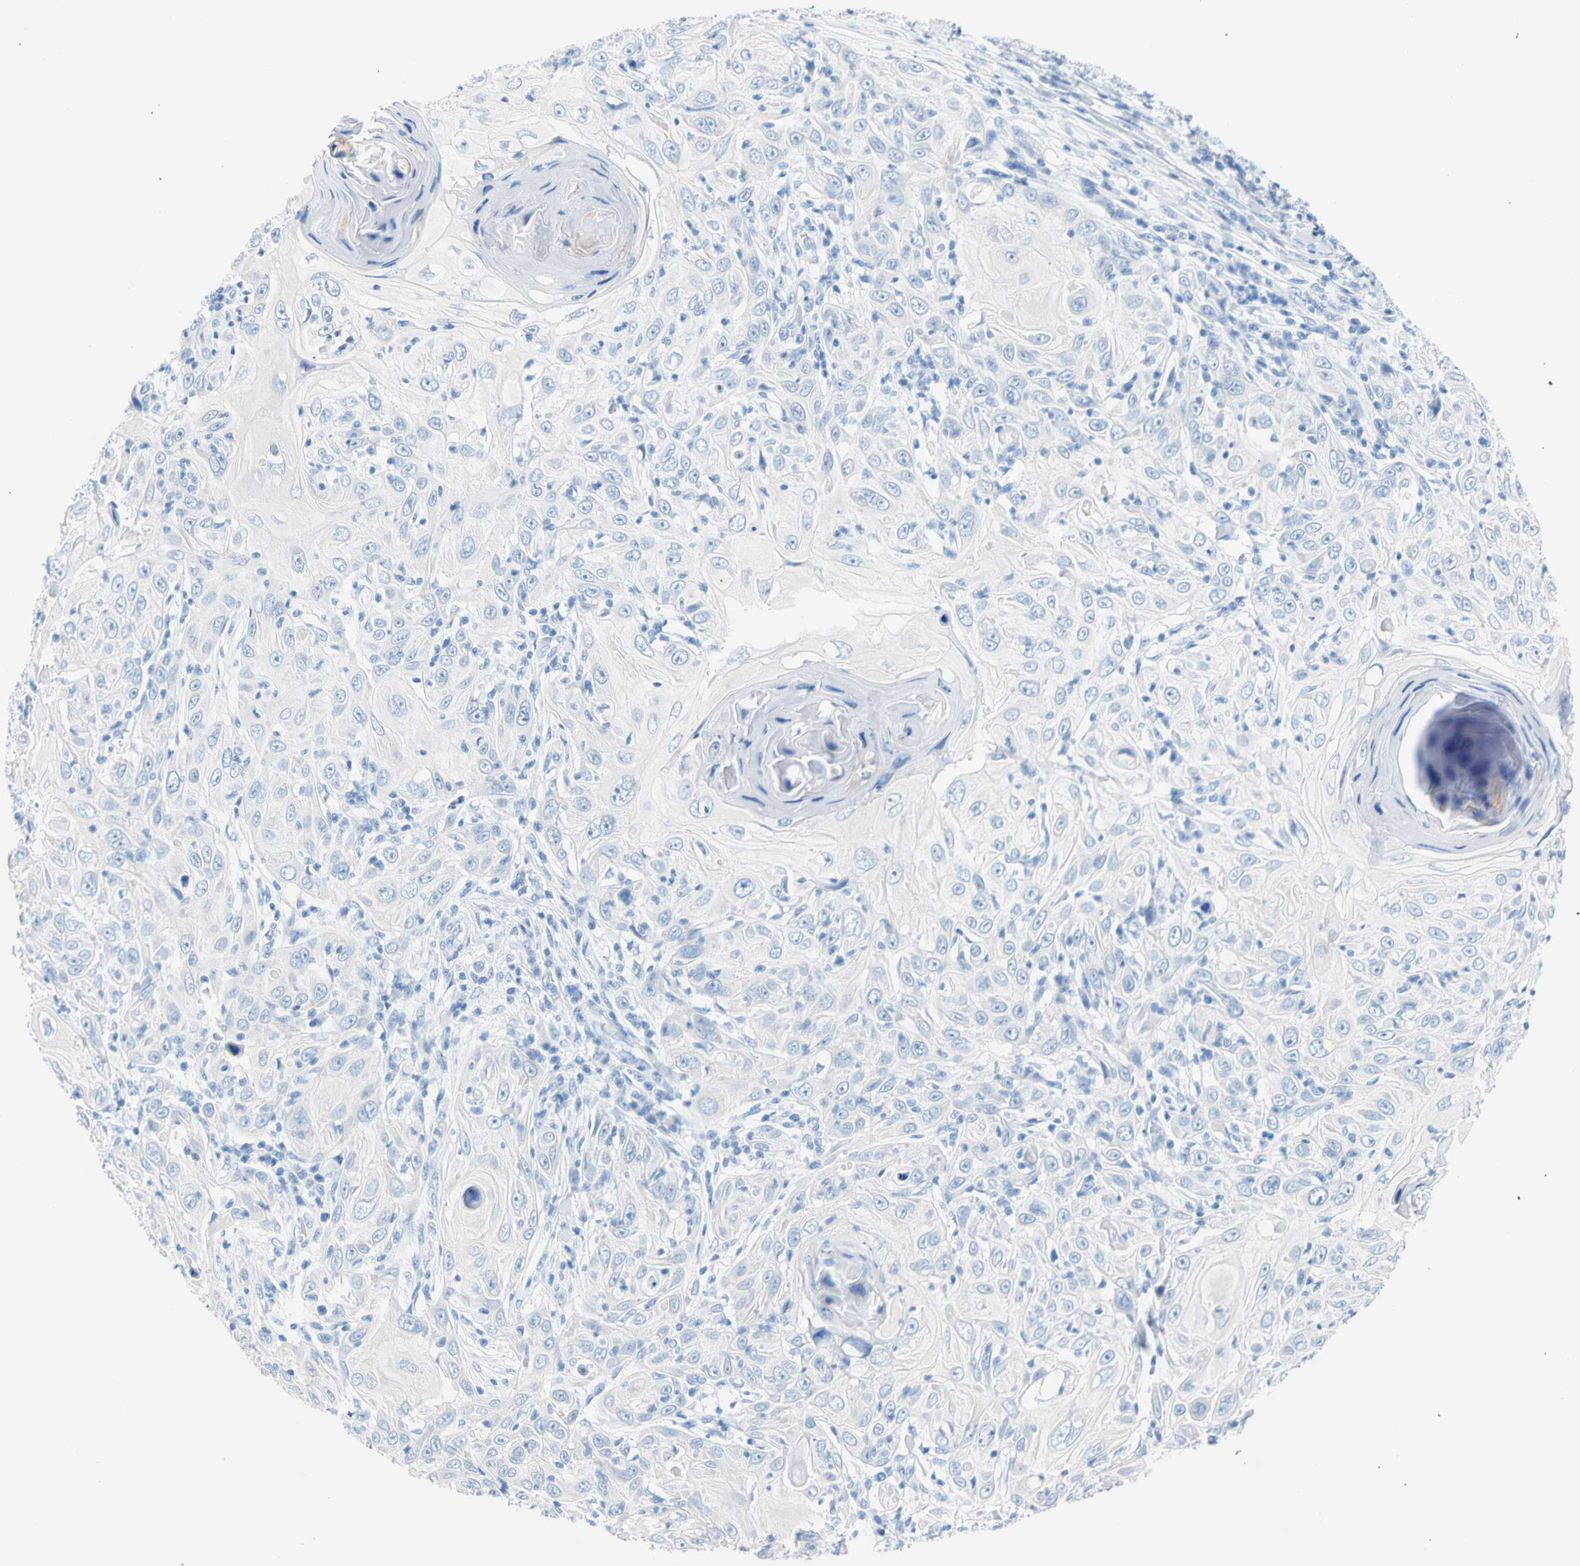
{"staining": {"intensity": "negative", "quantity": "none", "location": "none"}, "tissue": "skin cancer", "cell_type": "Tumor cells", "image_type": "cancer", "snomed": [{"axis": "morphology", "description": "Squamous cell carcinoma, NOS"}, {"axis": "topography", "description": "Skin"}], "caption": "Tumor cells are negative for protein expression in human squamous cell carcinoma (skin).", "gene": "CEL", "patient": {"sex": "female", "age": 88}}